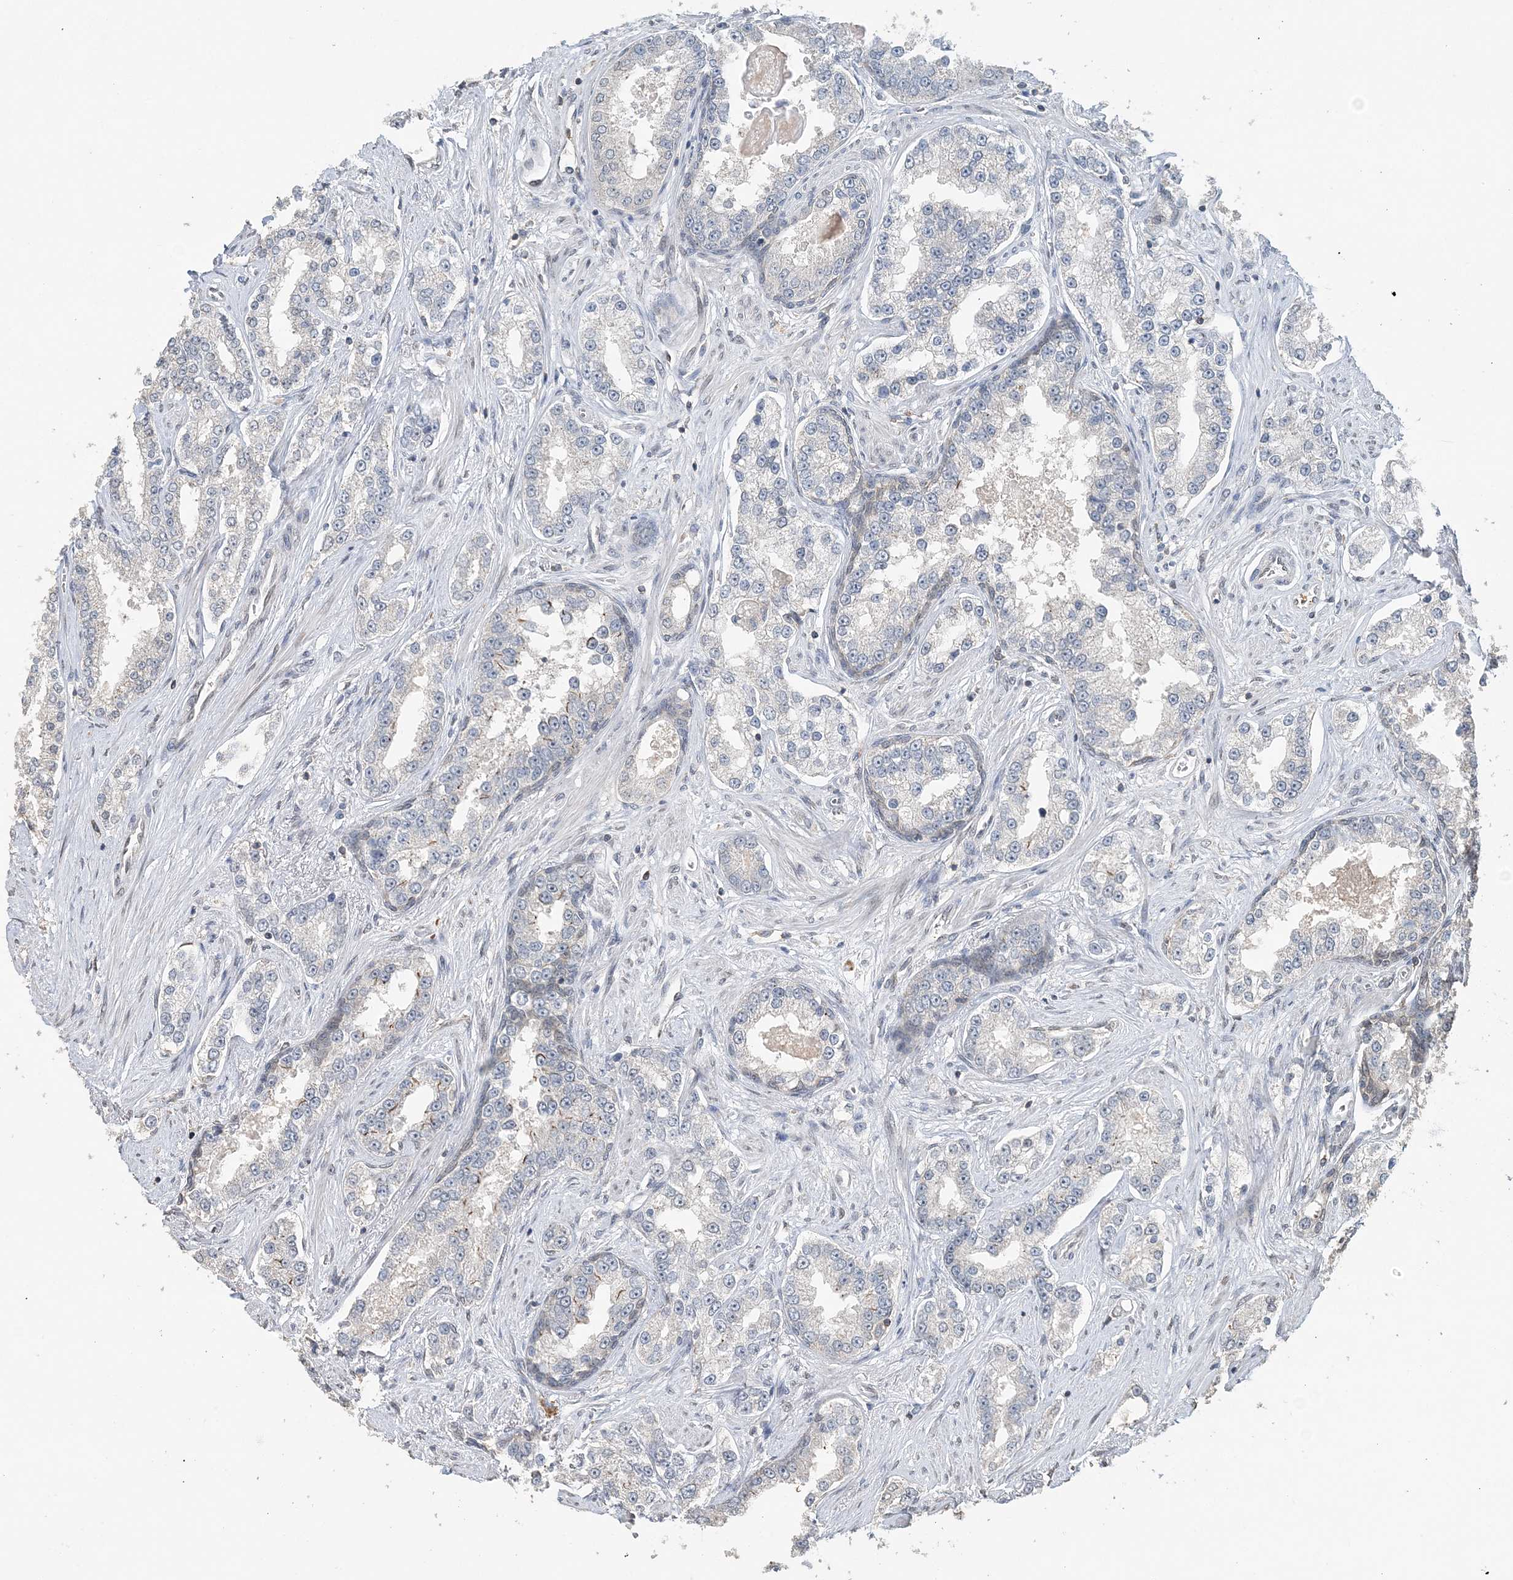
{"staining": {"intensity": "negative", "quantity": "none", "location": "none"}, "tissue": "prostate cancer", "cell_type": "Tumor cells", "image_type": "cancer", "snomed": [{"axis": "morphology", "description": "Normal tissue, NOS"}, {"axis": "morphology", "description": "Adenocarcinoma, High grade"}, {"axis": "topography", "description": "Prostate"}], "caption": "Tumor cells are negative for protein expression in human prostate cancer (adenocarcinoma (high-grade)).", "gene": "FAM110A", "patient": {"sex": "male", "age": 83}}